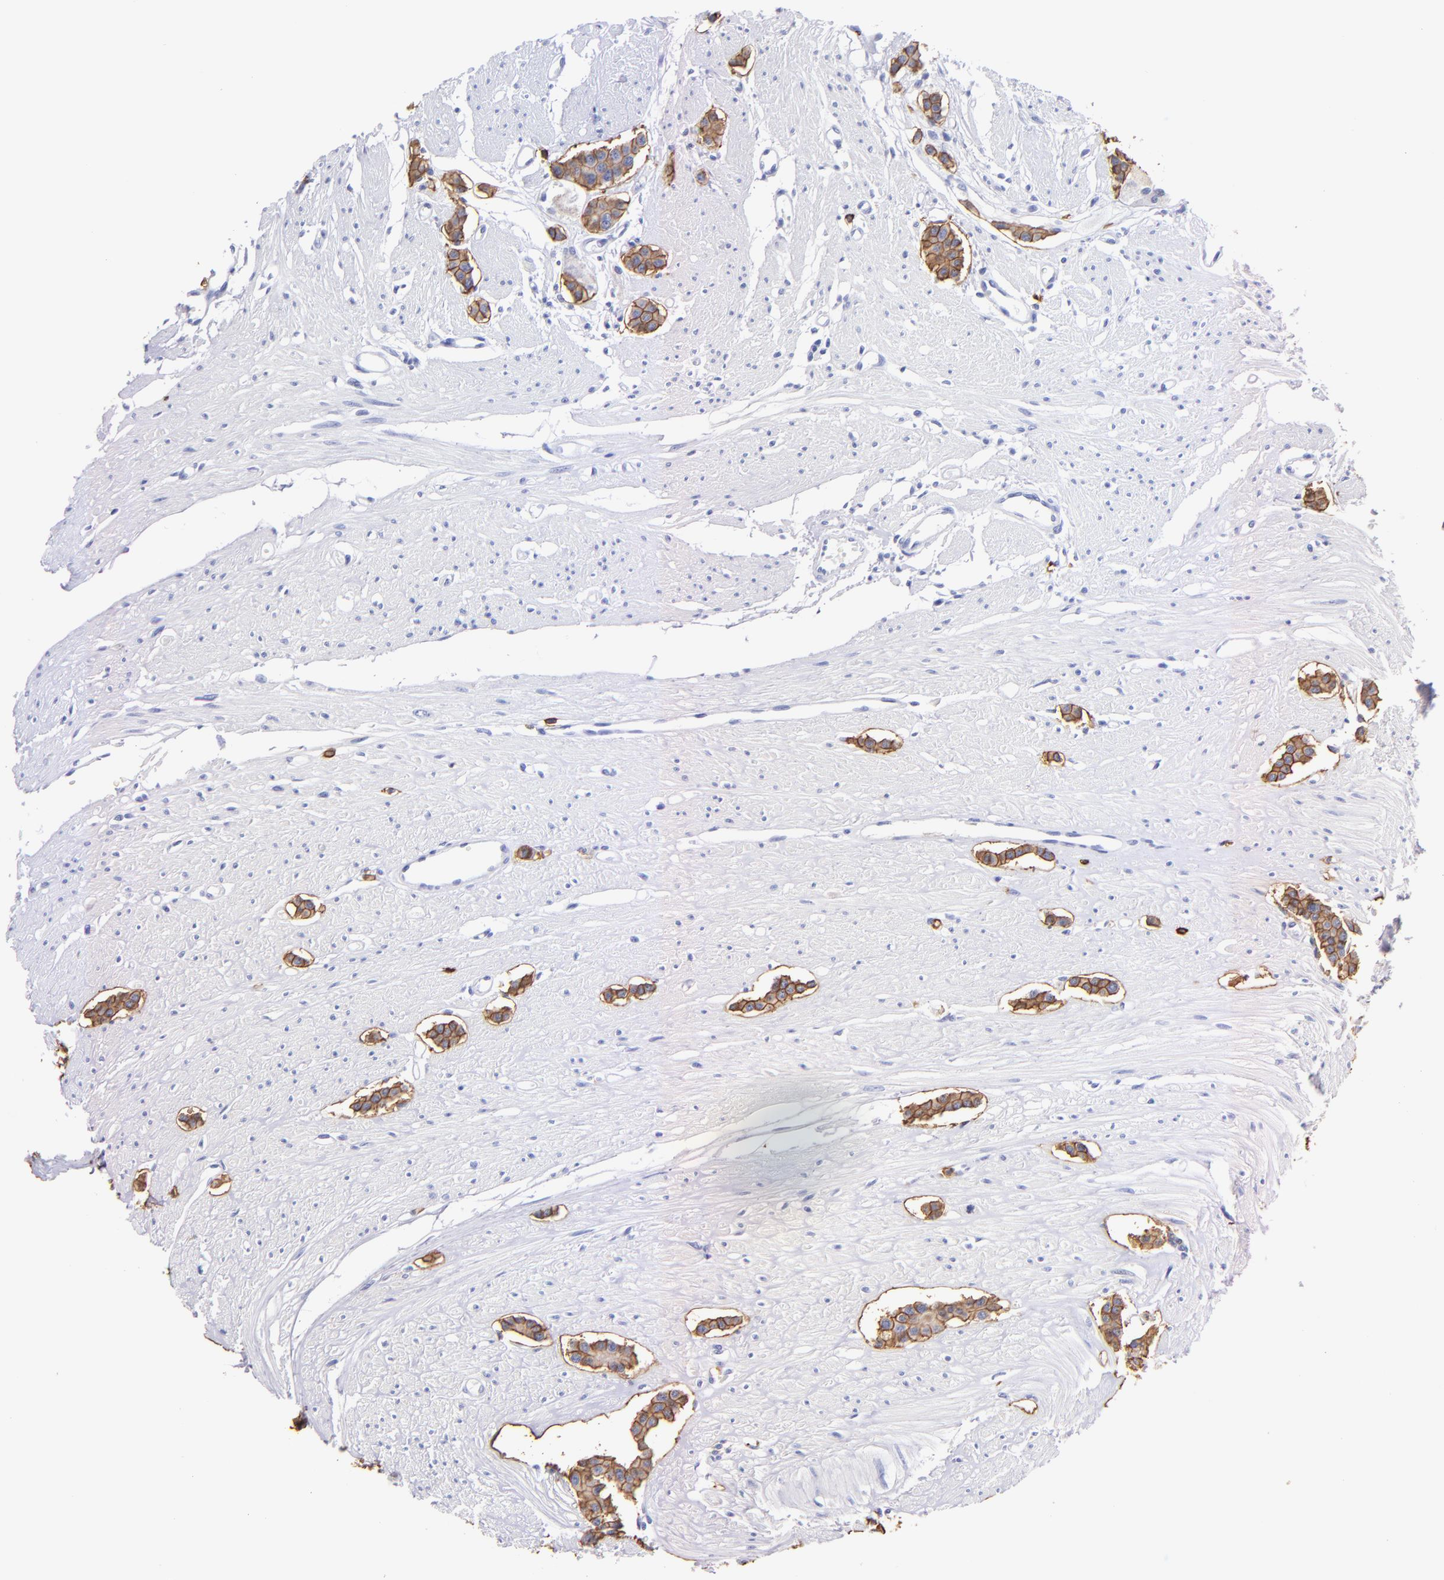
{"staining": {"intensity": "moderate", "quantity": ">75%", "location": "cytoplasmic/membranous"}, "tissue": "carcinoid", "cell_type": "Tumor cells", "image_type": "cancer", "snomed": [{"axis": "morphology", "description": "Carcinoid, malignant, NOS"}, {"axis": "topography", "description": "Small intestine"}], "caption": "The image shows staining of carcinoid, revealing moderate cytoplasmic/membranous protein staining (brown color) within tumor cells.", "gene": "SPN", "patient": {"sex": "male", "age": 60}}